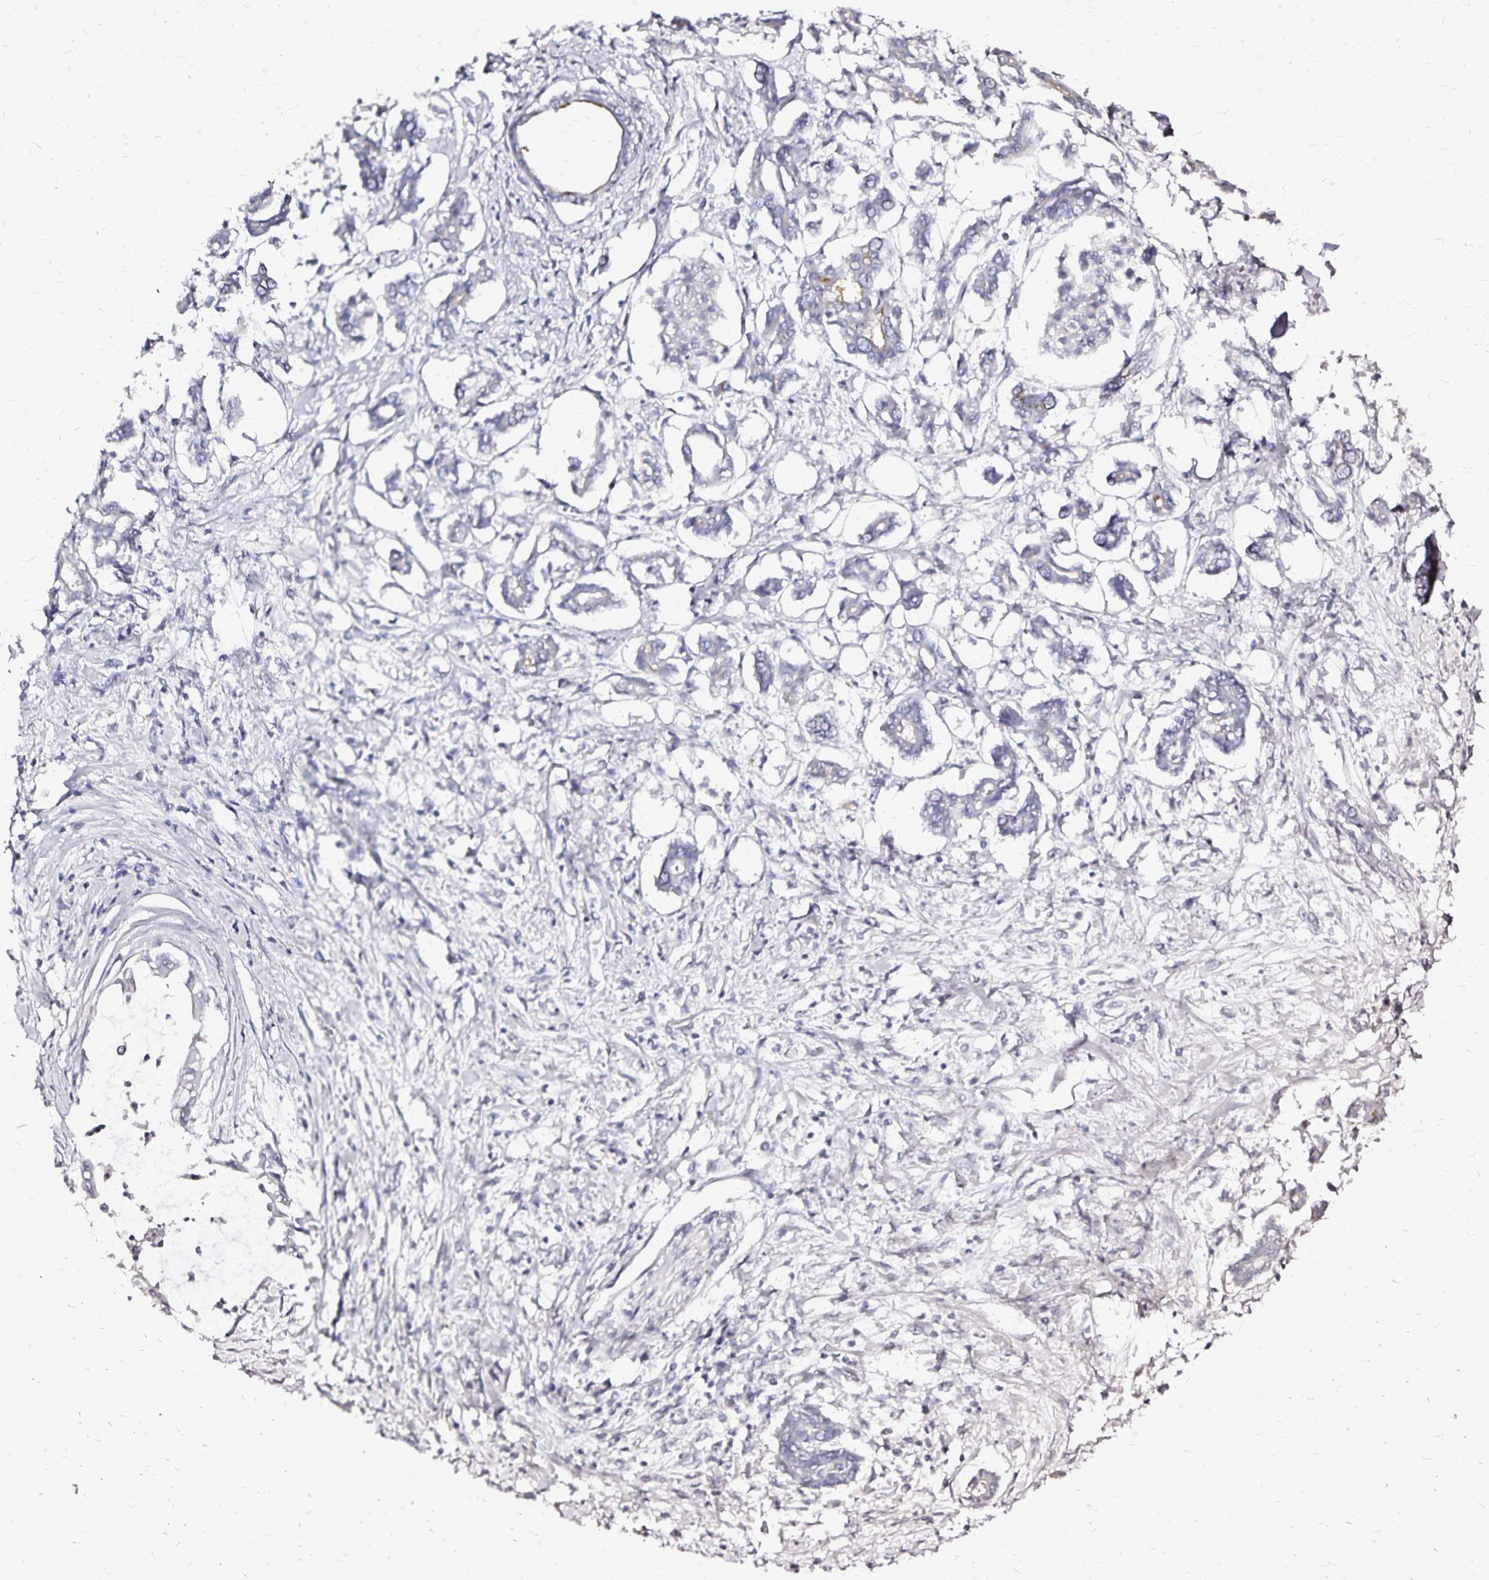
{"staining": {"intensity": "negative", "quantity": "none", "location": "none"}, "tissue": "pancreatic cancer", "cell_type": "Tumor cells", "image_type": "cancer", "snomed": [{"axis": "morphology", "description": "Adenocarcinoma, NOS"}, {"axis": "topography", "description": "Pancreas"}], "caption": "Tumor cells are negative for protein expression in human adenocarcinoma (pancreatic).", "gene": "SLC5A1", "patient": {"sex": "male", "age": 61}}